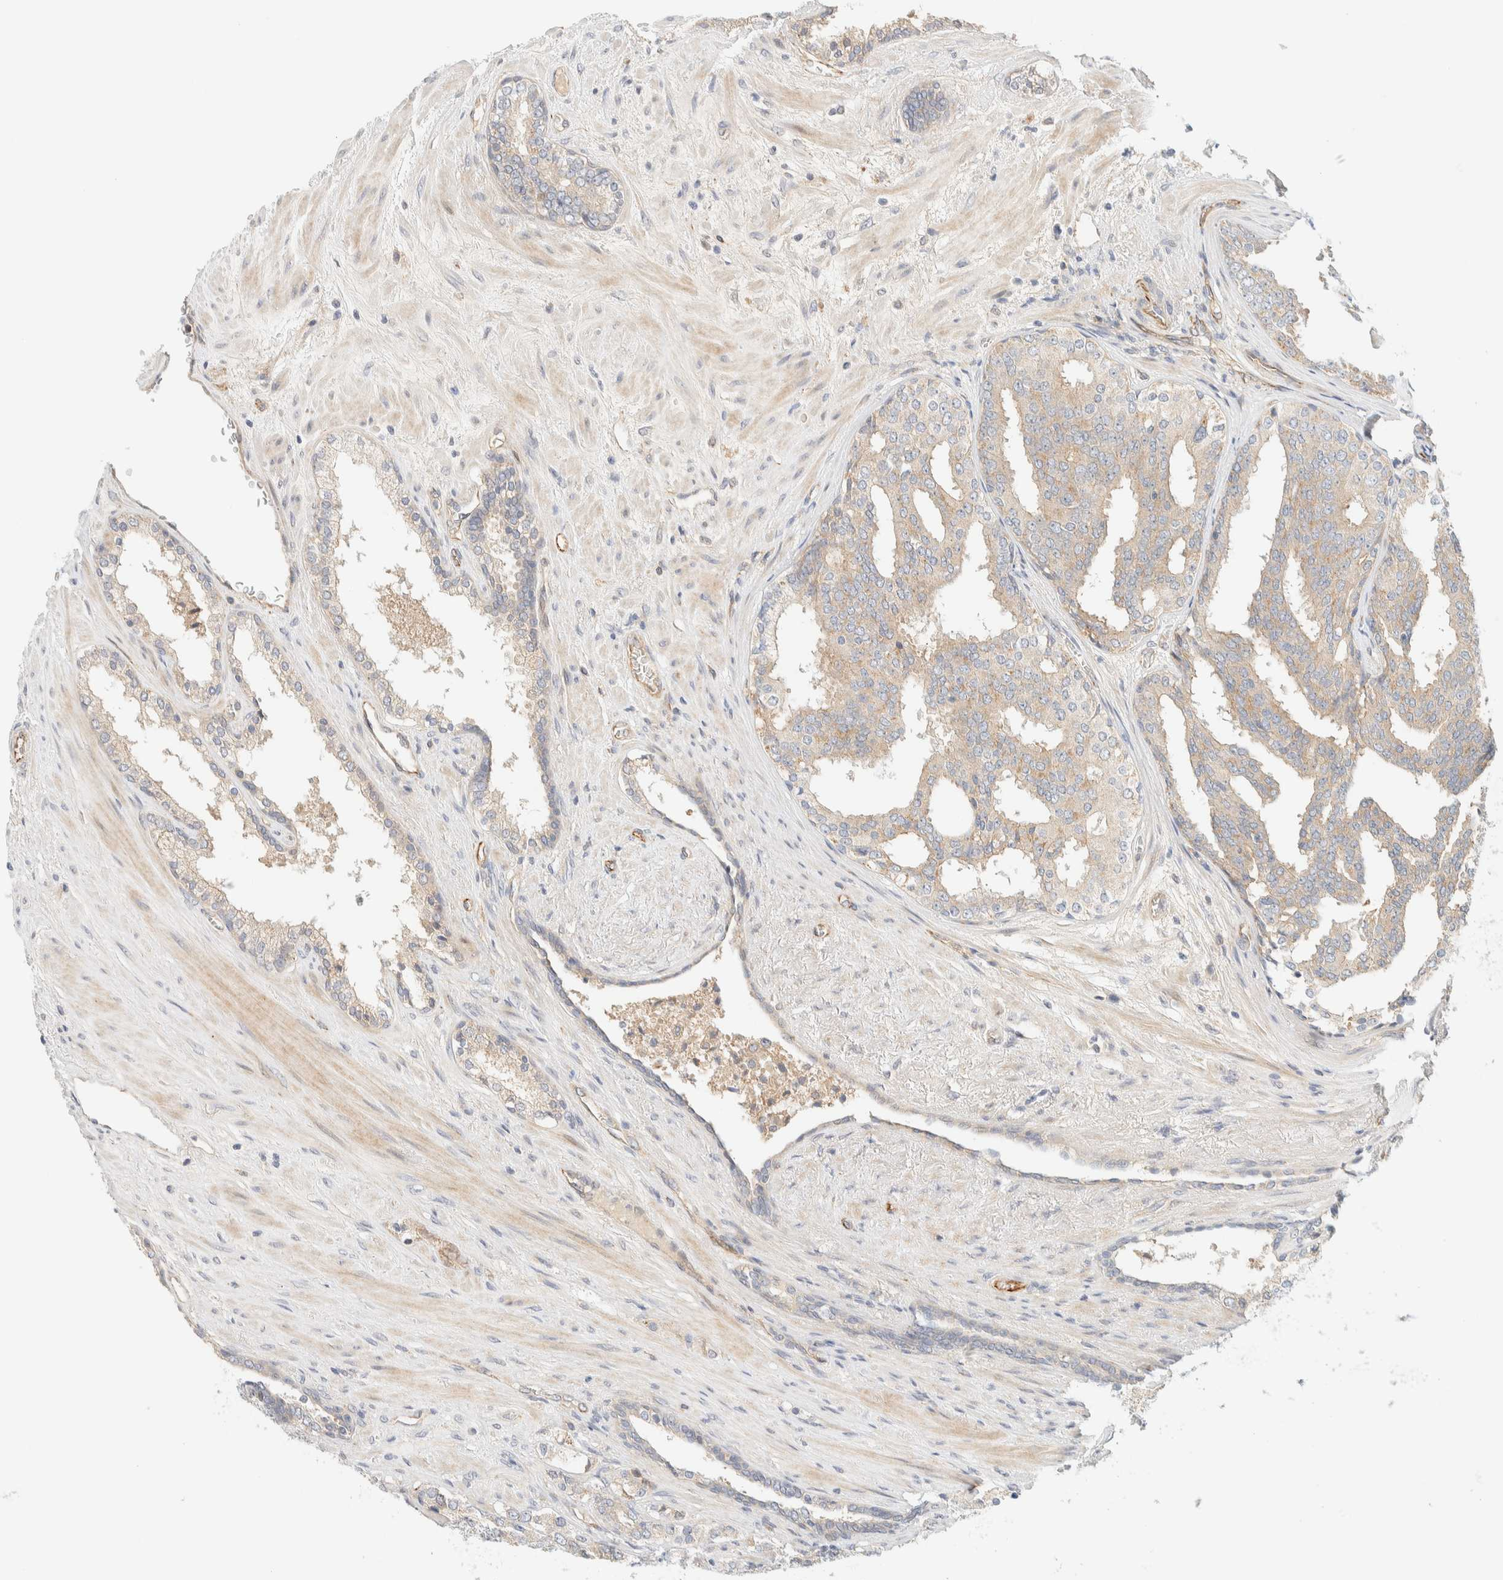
{"staining": {"intensity": "weak", "quantity": ">75%", "location": "cytoplasmic/membranous"}, "tissue": "prostate cancer", "cell_type": "Tumor cells", "image_type": "cancer", "snomed": [{"axis": "morphology", "description": "Adenocarcinoma, High grade"}, {"axis": "topography", "description": "Prostate"}], "caption": "Immunohistochemical staining of prostate cancer (high-grade adenocarcinoma) demonstrates low levels of weak cytoplasmic/membranous staining in about >75% of tumor cells. (Stains: DAB (3,3'-diaminobenzidine) in brown, nuclei in blue, Microscopy: brightfield microscopy at high magnification).", "gene": "FAT1", "patient": {"sex": "male", "age": 71}}